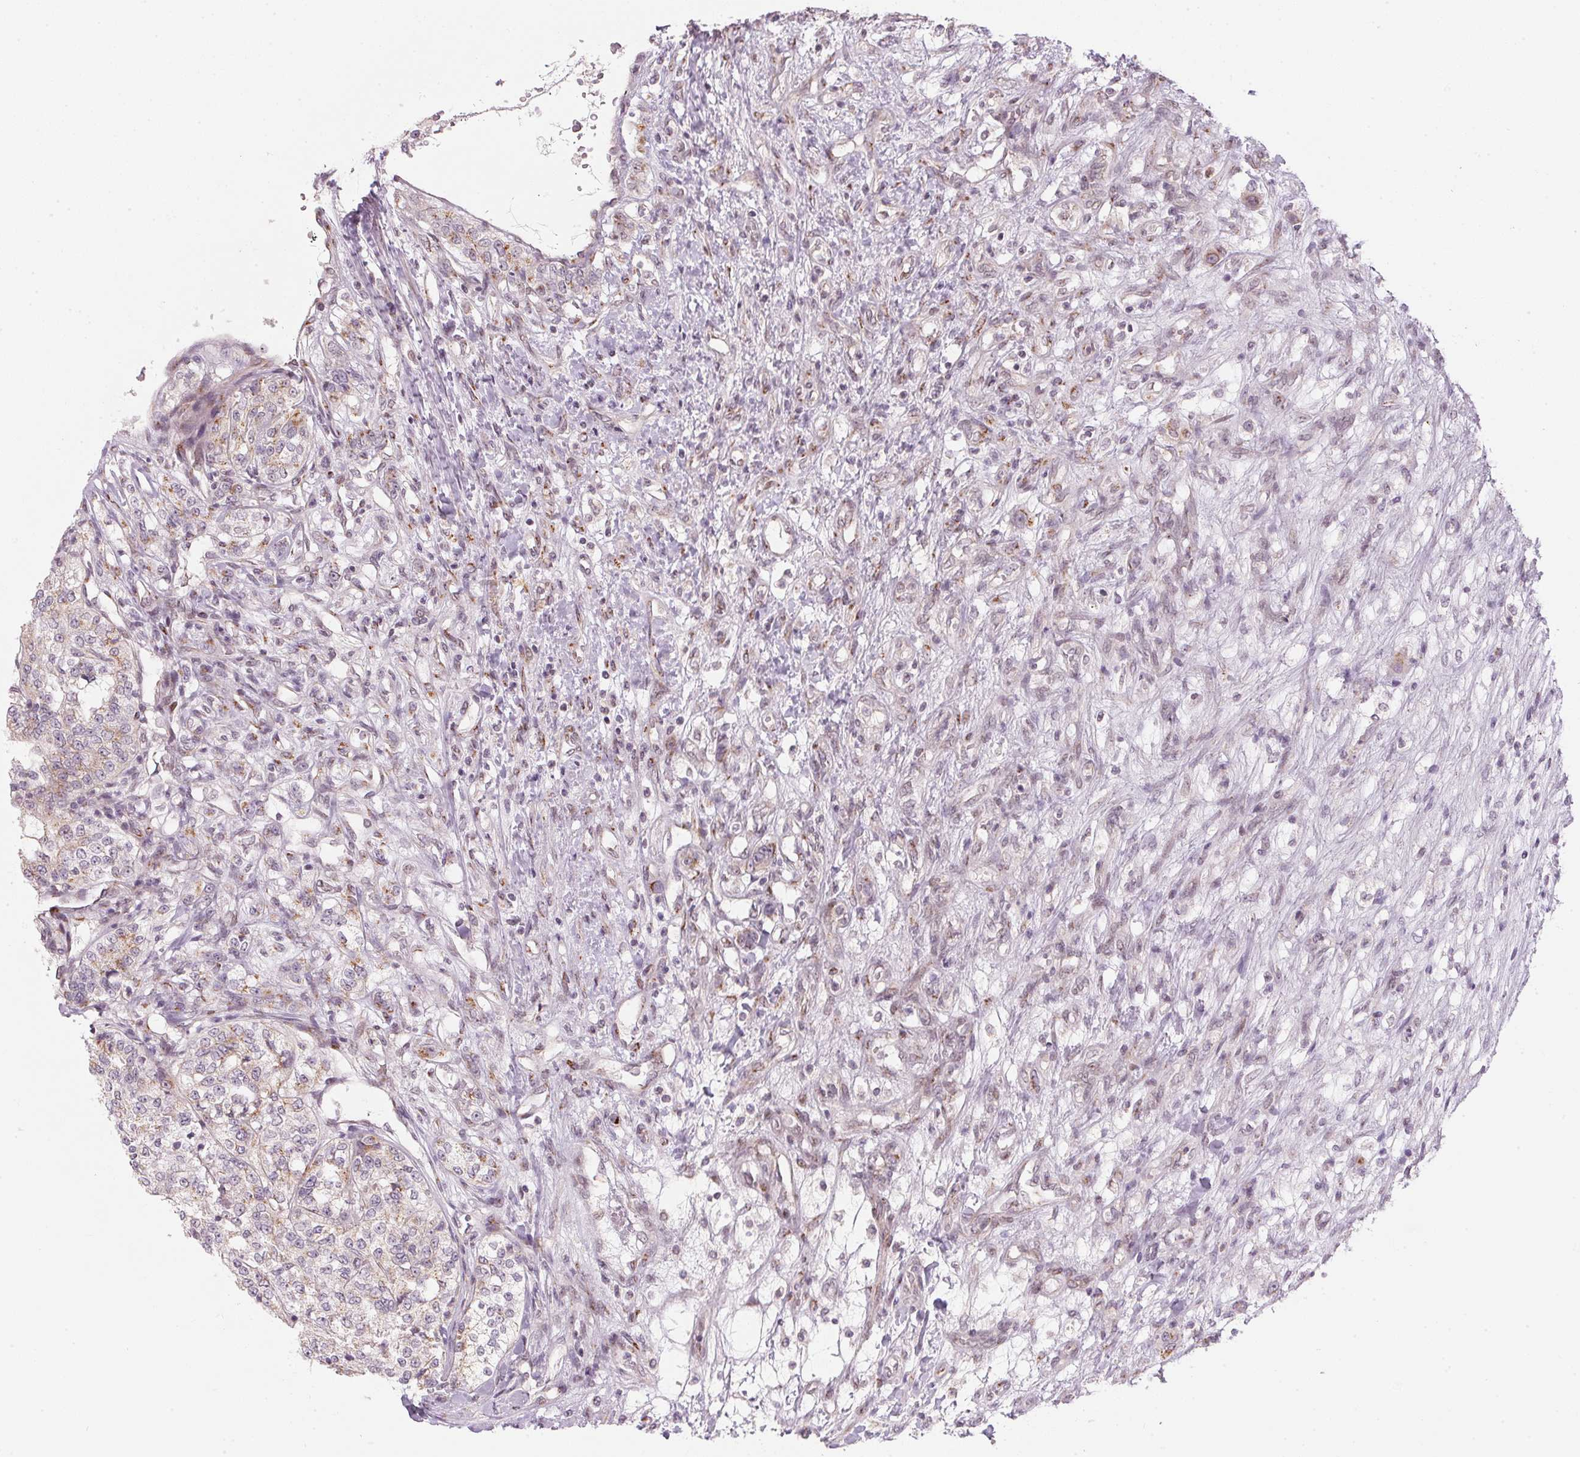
{"staining": {"intensity": "weak", "quantity": "25%-75%", "location": "cytoplasmic/membranous"}, "tissue": "renal cancer", "cell_type": "Tumor cells", "image_type": "cancer", "snomed": [{"axis": "morphology", "description": "Adenocarcinoma, NOS"}, {"axis": "topography", "description": "Kidney"}], "caption": "About 25%-75% of tumor cells in human adenocarcinoma (renal) exhibit weak cytoplasmic/membranous protein positivity as visualized by brown immunohistochemical staining.", "gene": "RAB22A", "patient": {"sex": "female", "age": 63}}